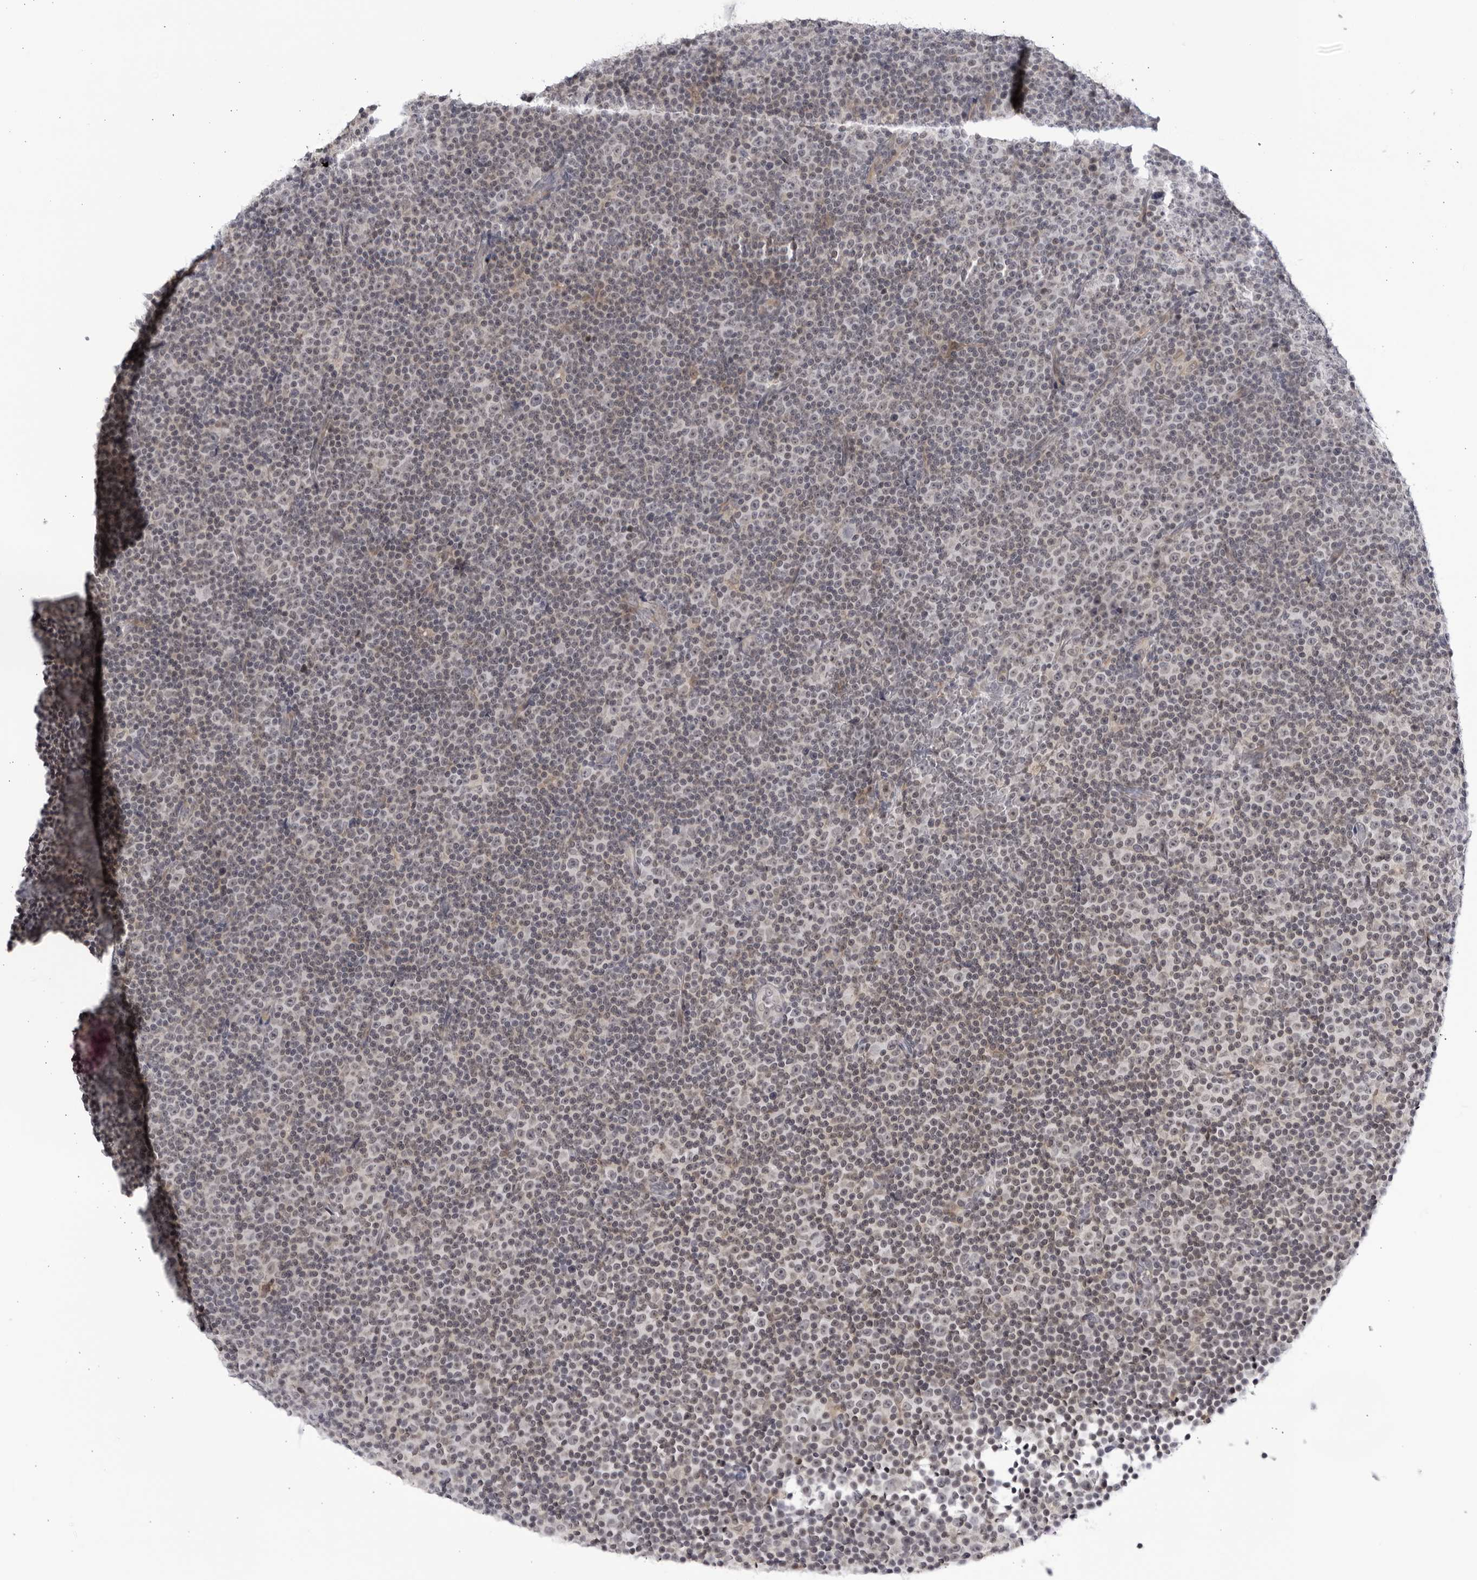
{"staining": {"intensity": "negative", "quantity": "none", "location": "none"}, "tissue": "lymphoma", "cell_type": "Tumor cells", "image_type": "cancer", "snomed": [{"axis": "morphology", "description": "Malignant lymphoma, non-Hodgkin's type, Low grade"}, {"axis": "topography", "description": "Lymph node"}], "caption": "Immunohistochemistry (IHC) micrograph of neoplastic tissue: lymphoma stained with DAB demonstrates no significant protein staining in tumor cells. (Brightfield microscopy of DAB (3,3'-diaminobenzidine) IHC at high magnification).", "gene": "CNBD1", "patient": {"sex": "female", "age": 67}}